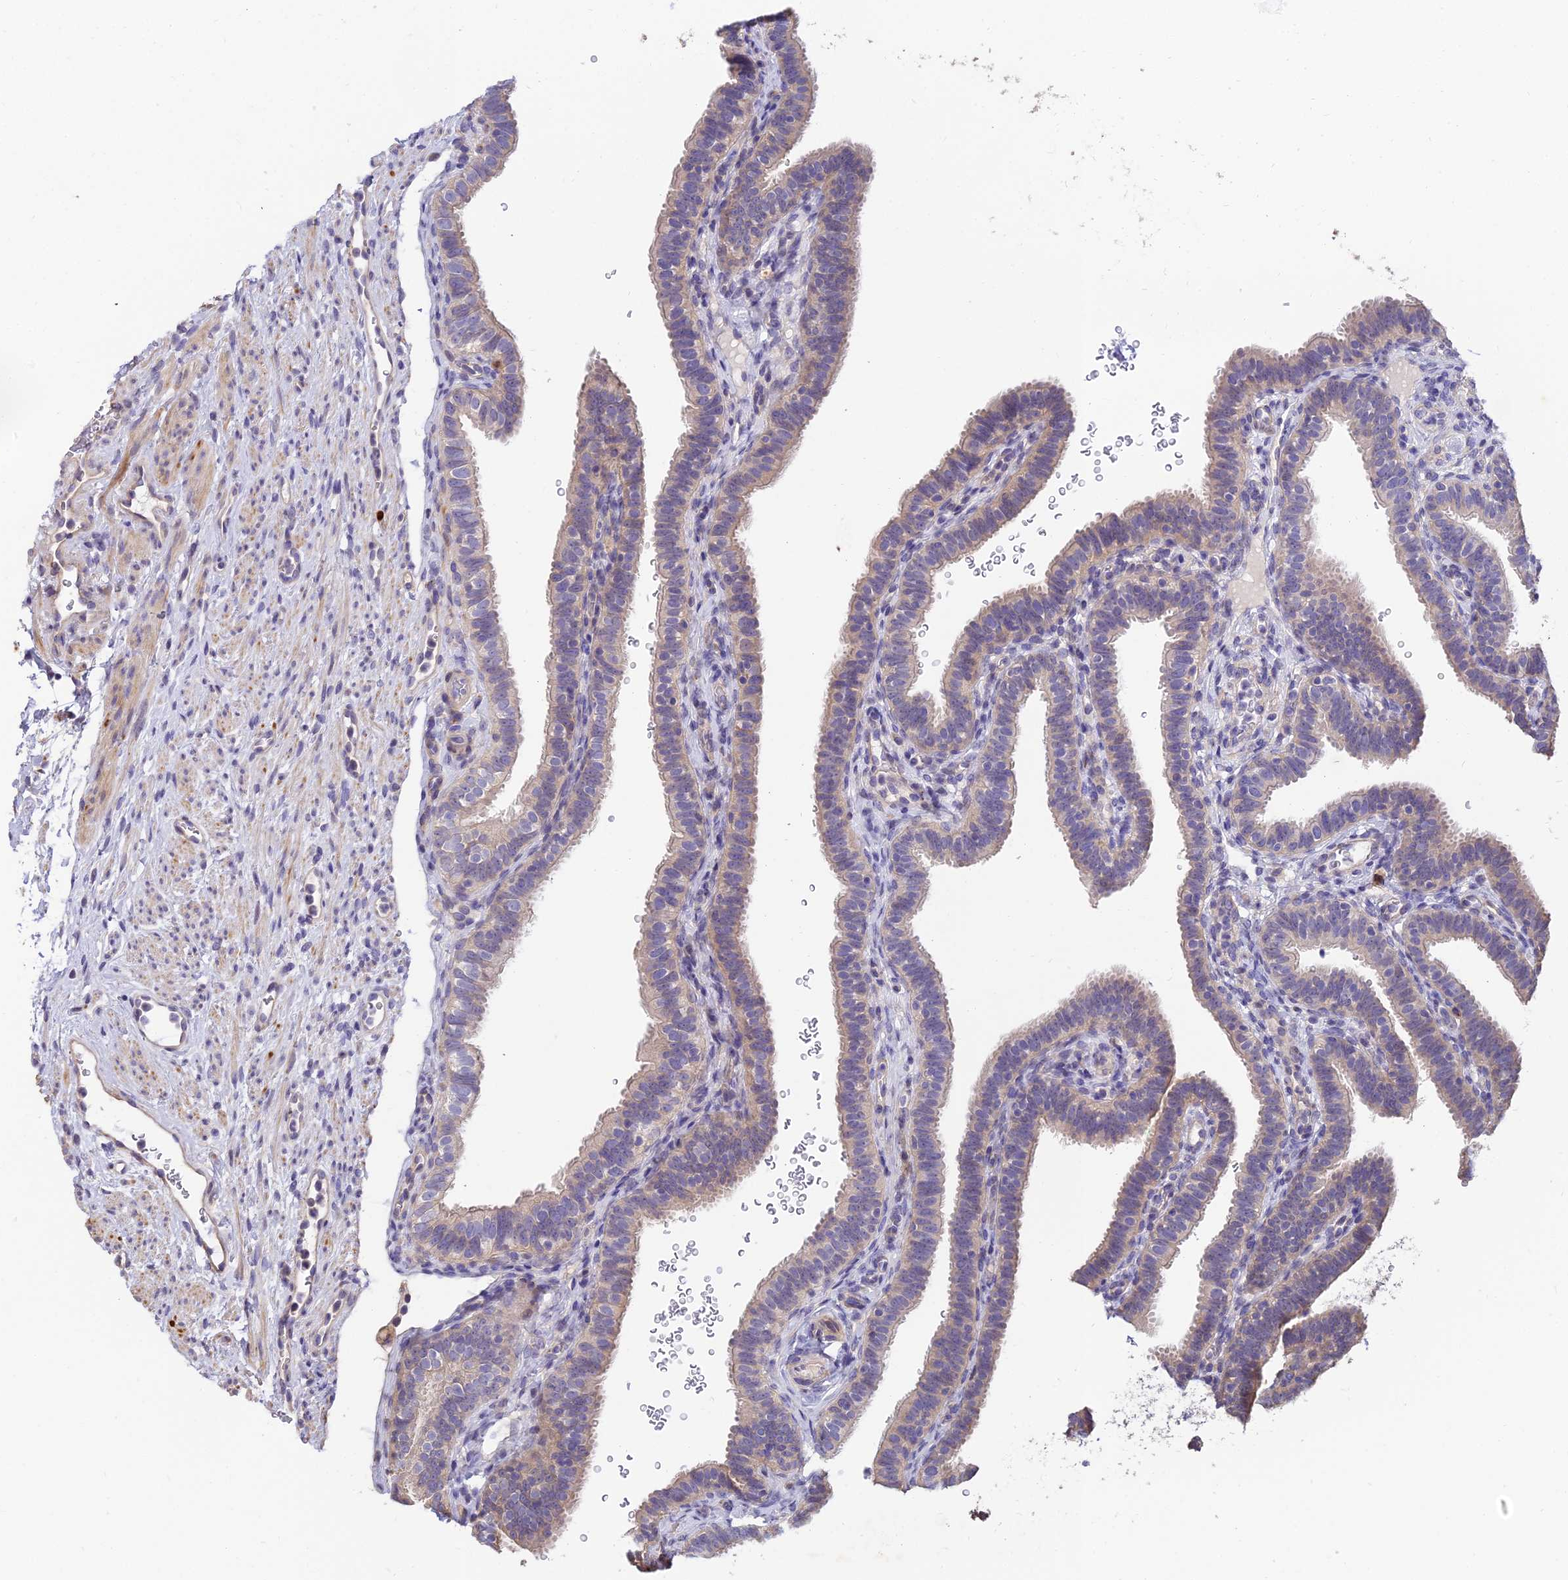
{"staining": {"intensity": "weak", "quantity": "25%-75%", "location": "cytoplasmic/membranous"}, "tissue": "fallopian tube", "cell_type": "Glandular cells", "image_type": "normal", "snomed": [{"axis": "morphology", "description": "Normal tissue, NOS"}, {"axis": "topography", "description": "Fallopian tube"}], "caption": "This image displays immunohistochemistry staining of unremarkable fallopian tube, with low weak cytoplasmic/membranous staining in approximately 25%-75% of glandular cells.", "gene": "ARL8A", "patient": {"sex": "female", "age": 41}}